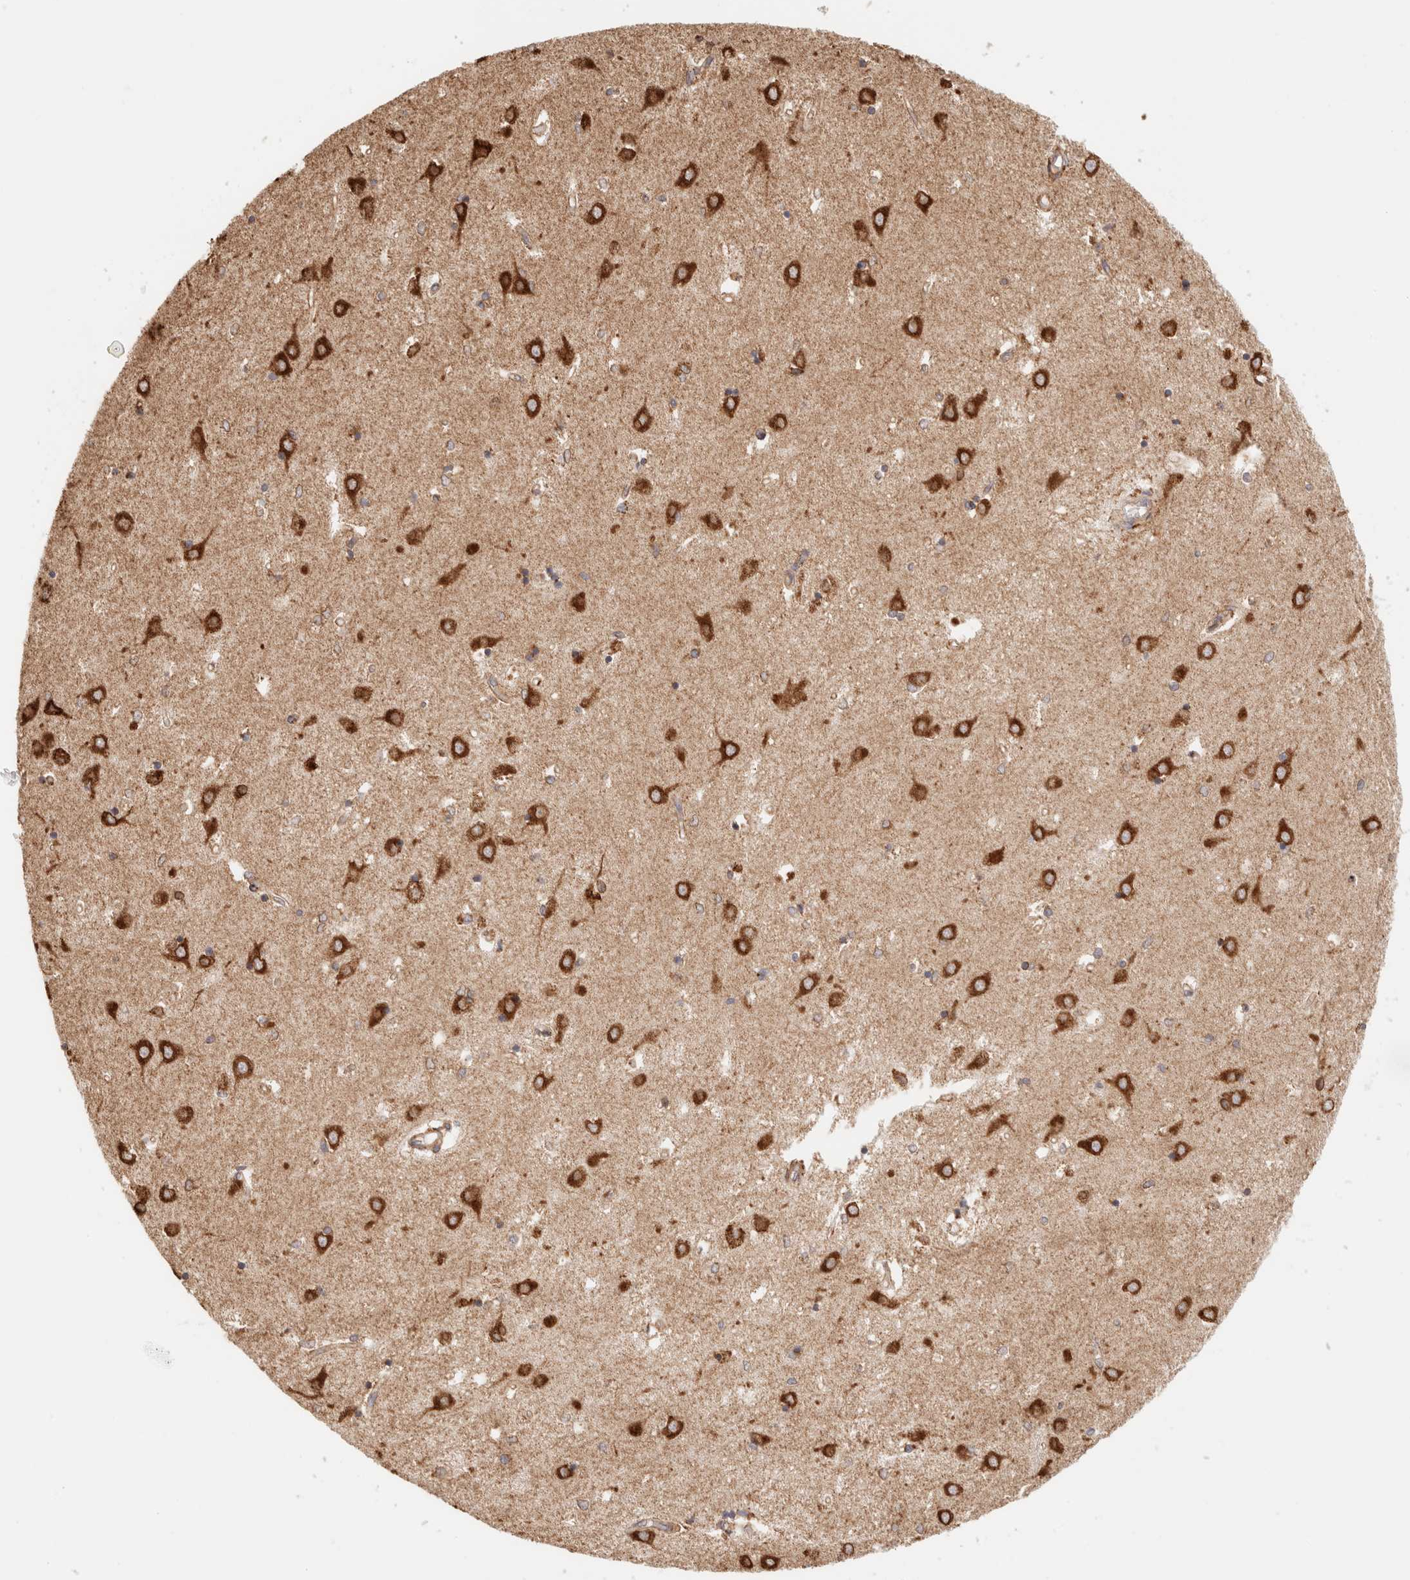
{"staining": {"intensity": "moderate", "quantity": ">75%", "location": "cytoplasmic/membranous"}, "tissue": "caudate", "cell_type": "Glial cells", "image_type": "normal", "snomed": [{"axis": "morphology", "description": "Normal tissue, NOS"}, {"axis": "topography", "description": "Lateral ventricle wall"}], "caption": "Immunohistochemistry of normal caudate displays medium levels of moderate cytoplasmic/membranous positivity in approximately >75% of glial cells.", "gene": "FER", "patient": {"sex": "male", "age": 45}}